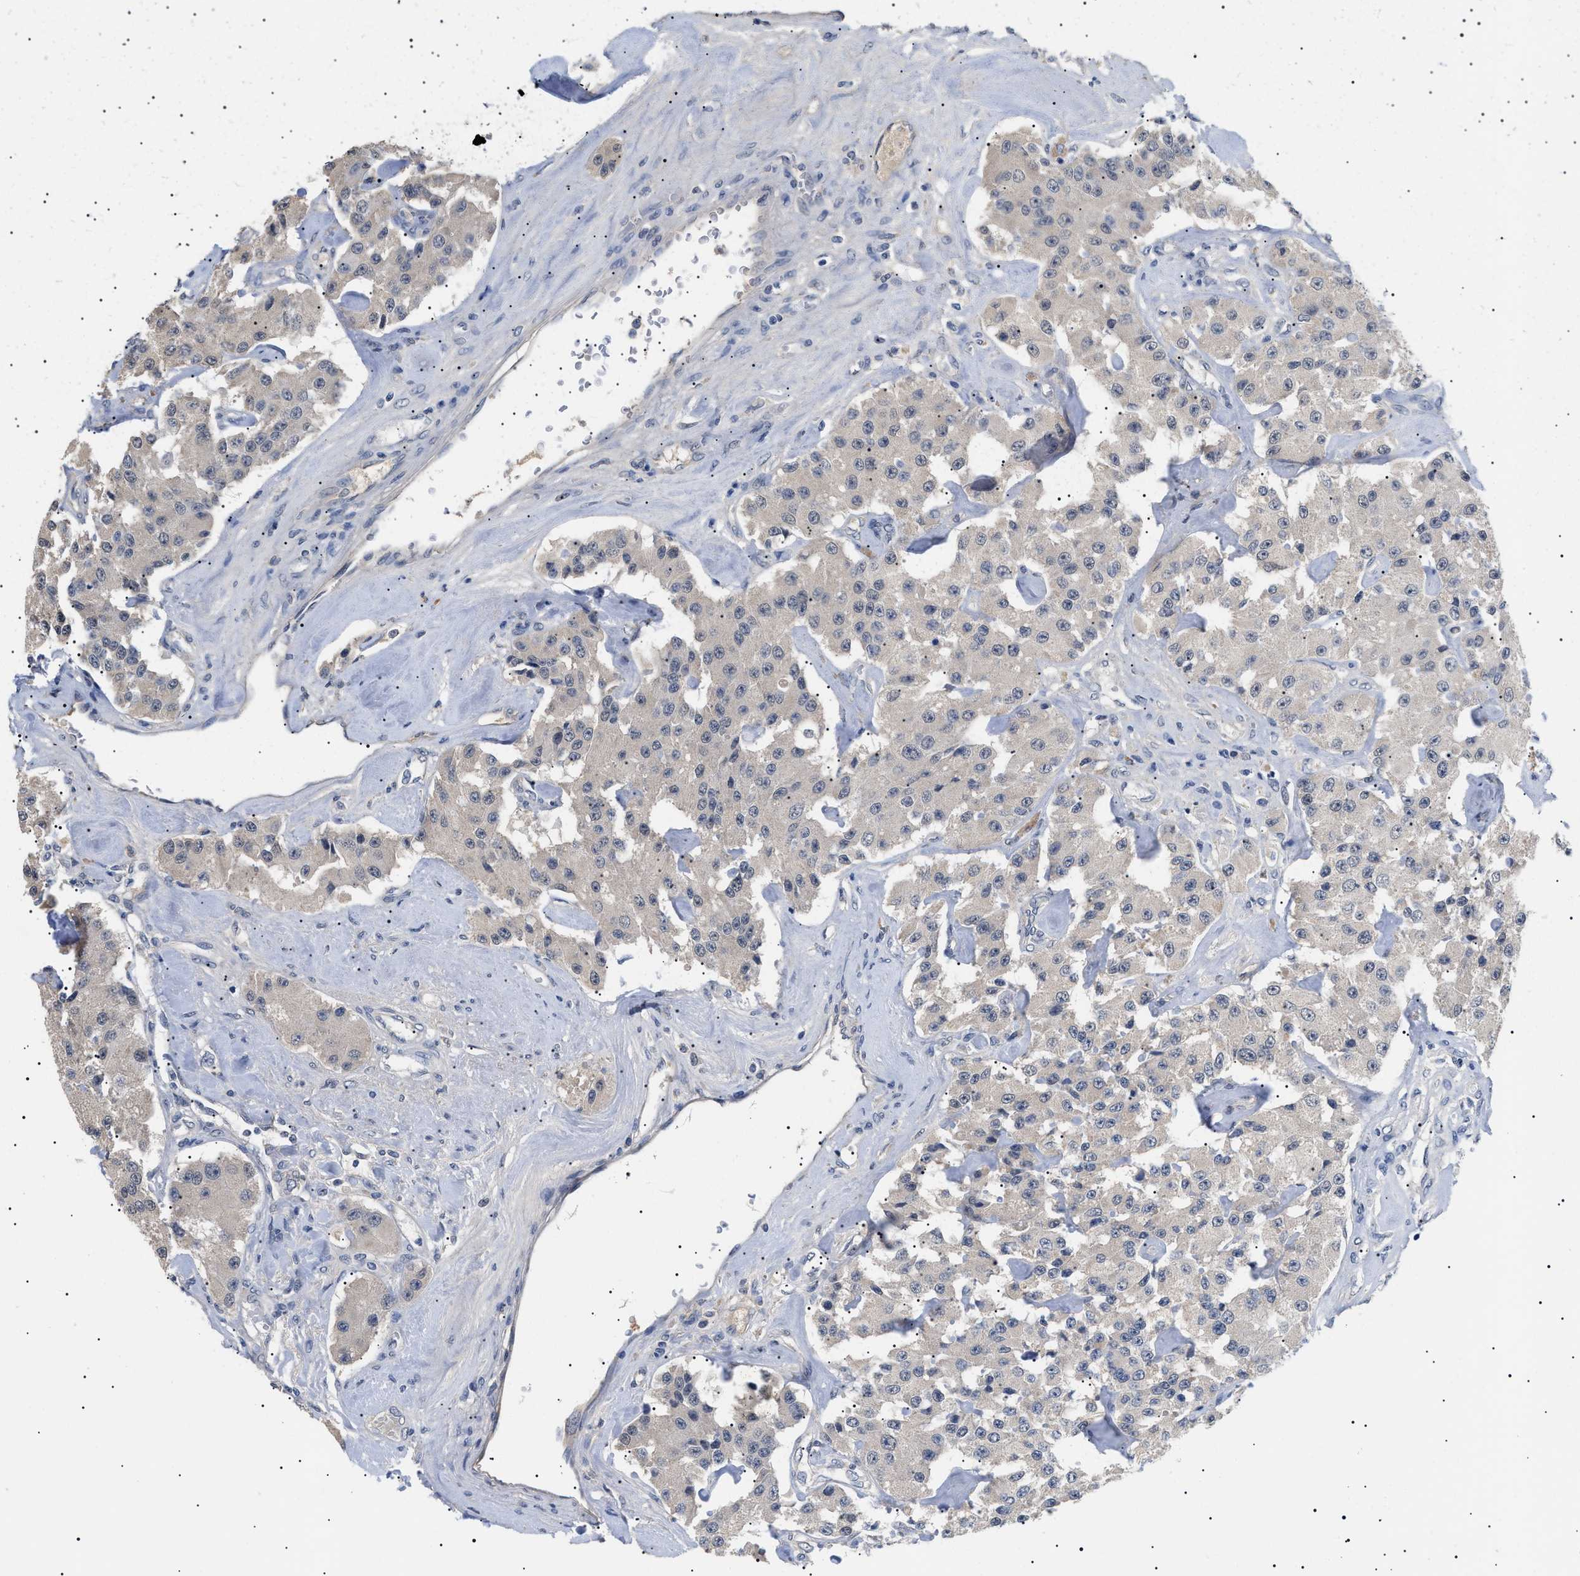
{"staining": {"intensity": "weak", "quantity": ">75%", "location": "cytoplasmic/membranous"}, "tissue": "carcinoid", "cell_type": "Tumor cells", "image_type": "cancer", "snomed": [{"axis": "morphology", "description": "Carcinoid, malignant, NOS"}, {"axis": "topography", "description": "Pancreas"}], "caption": "Human carcinoid stained with a protein marker displays weak staining in tumor cells.", "gene": "PRRT2", "patient": {"sex": "male", "age": 41}}